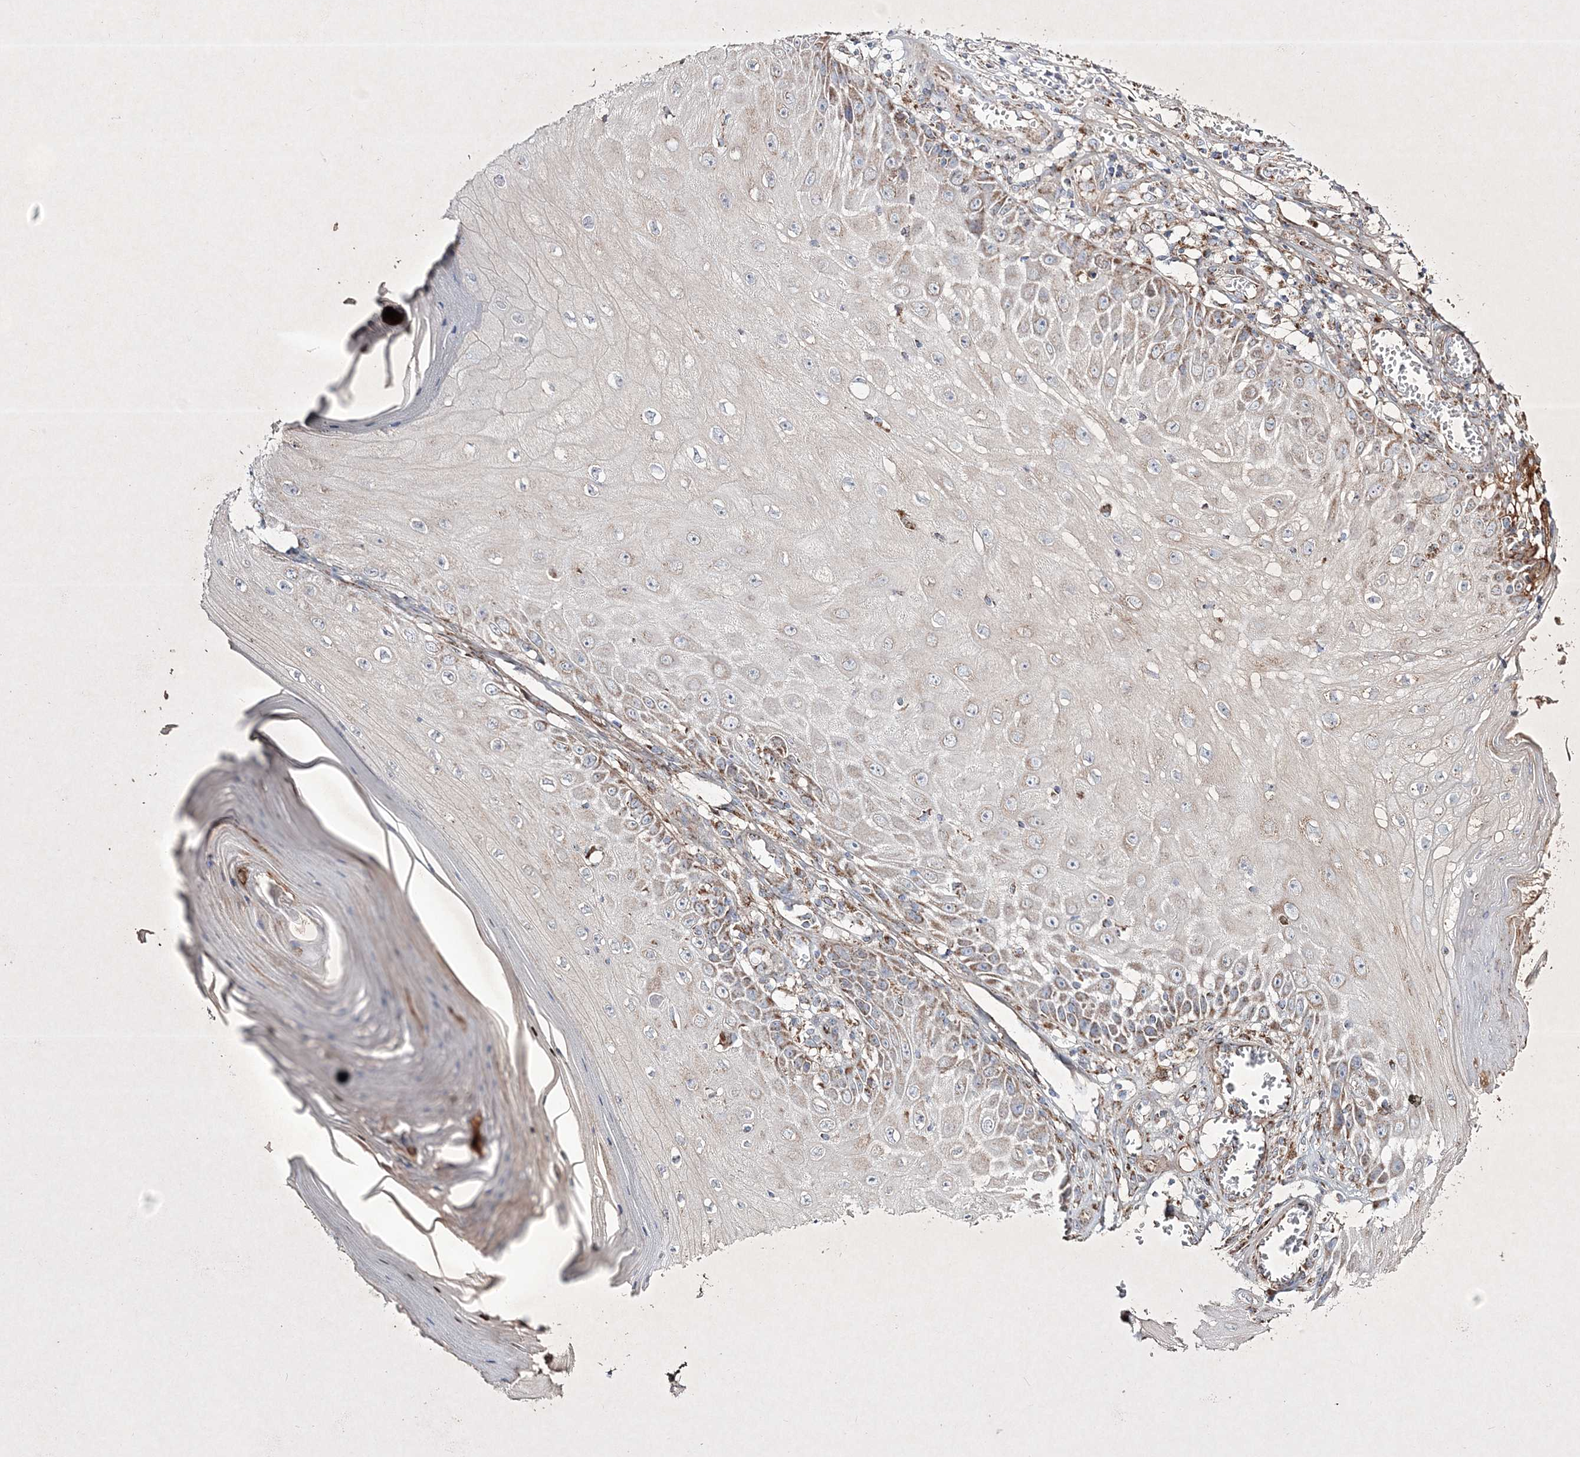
{"staining": {"intensity": "moderate", "quantity": "<25%", "location": "cytoplasmic/membranous"}, "tissue": "skin cancer", "cell_type": "Tumor cells", "image_type": "cancer", "snomed": [{"axis": "morphology", "description": "Squamous cell carcinoma, NOS"}, {"axis": "topography", "description": "Skin"}], "caption": "The photomicrograph displays immunohistochemical staining of skin cancer. There is moderate cytoplasmic/membranous expression is present in about <25% of tumor cells.", "gene": "RICTOR", "patient": {"sex": "female", "age": 73}}